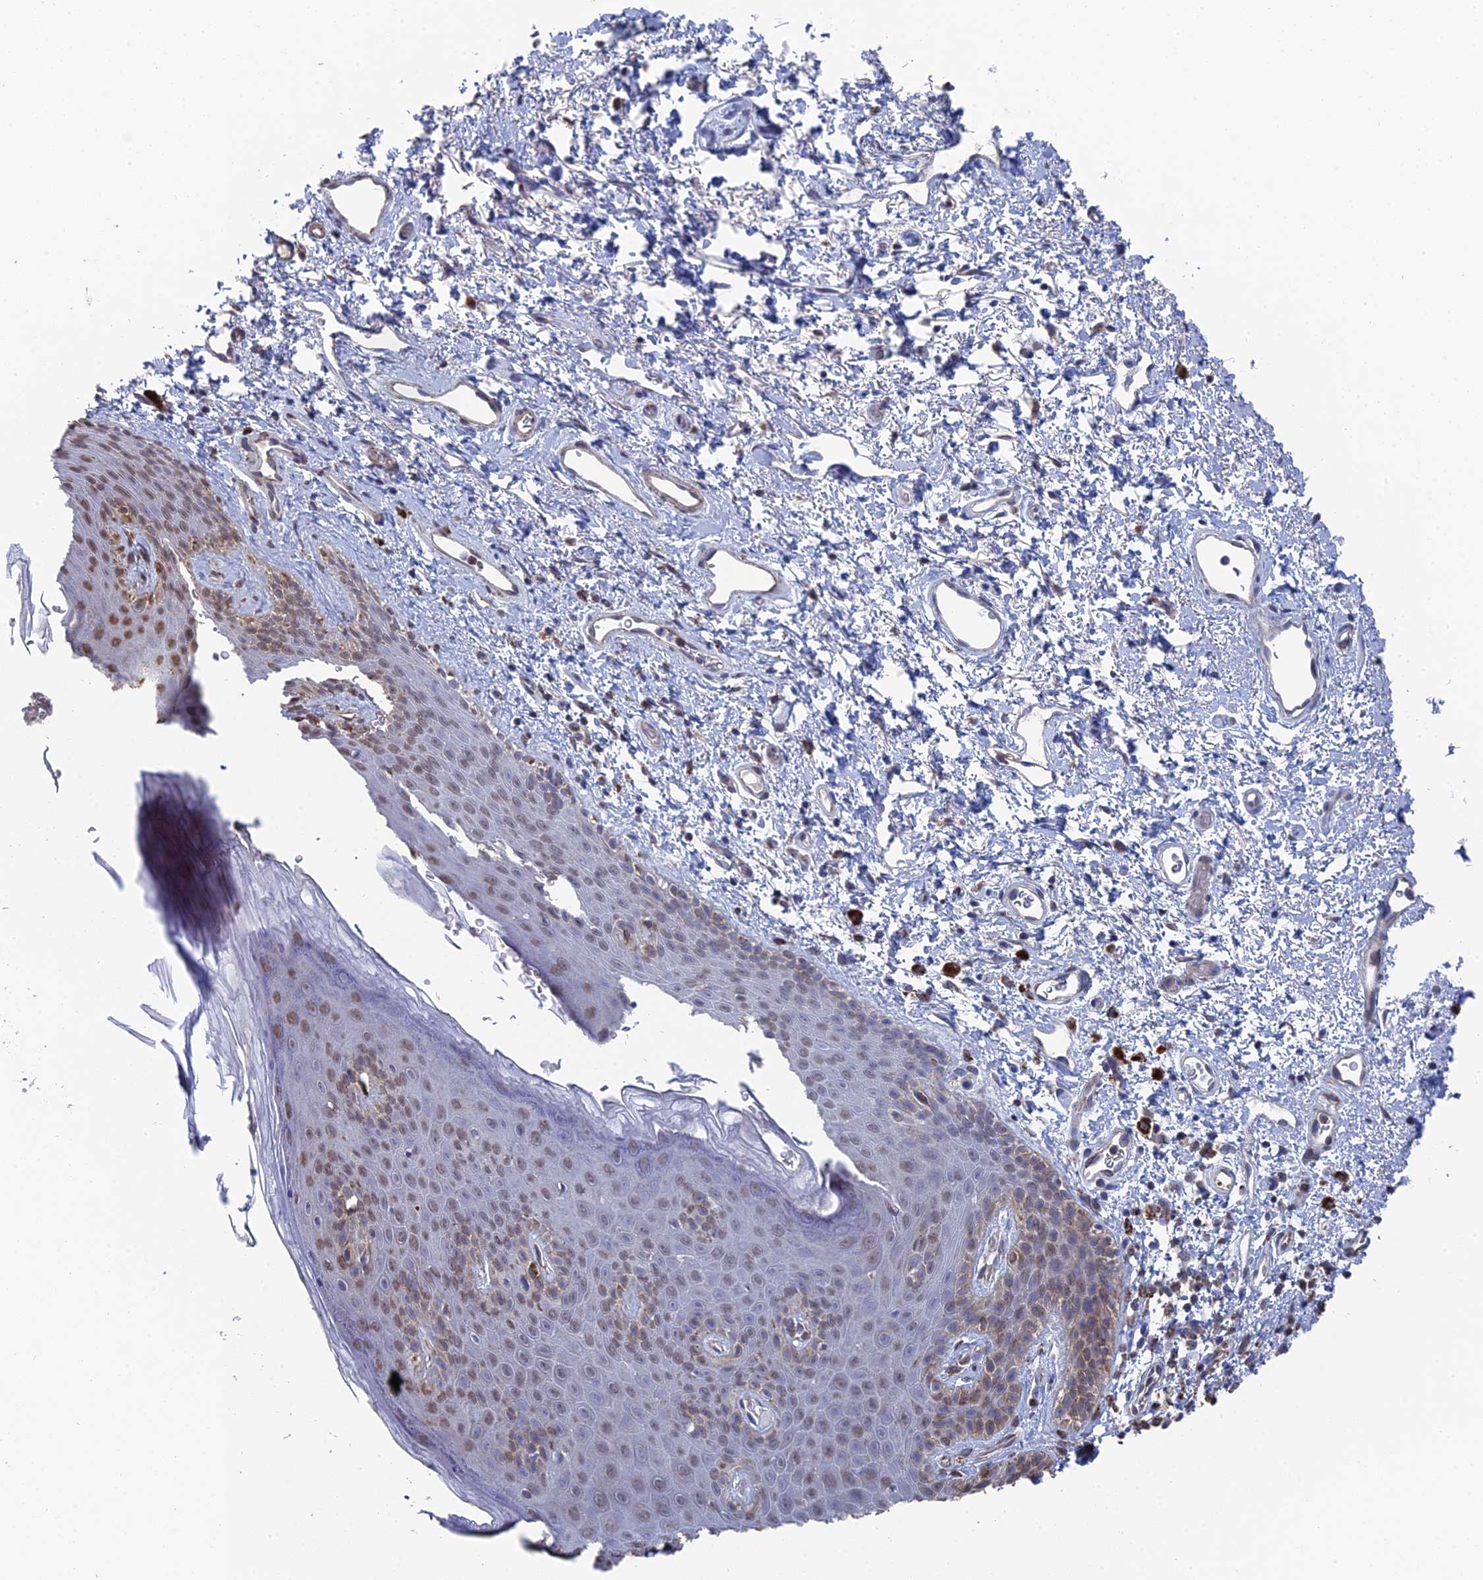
{"staining": {"intensity": "moderate", "quantity": ">75%", "location": "cytoplasmic/membranous,nuclear"}, "tissue": "skin", "cell_type": "Epidermal cells", "image_type": "normal", "snomed": [{"axis": "morphology", "description": "Normal tissue, NOS"}, {"axis": "topography", "description": "Anal"}], "caption": "IHC photomicrograph of normal skin stained for a protein (brown), which exhibits medium levels of moderate cytoplasmic/membranous,nuclear positivity in approximately >75% of epidermal cells.", "gene": "SMG9", "patient": {"sex": "female", "age": 46}}